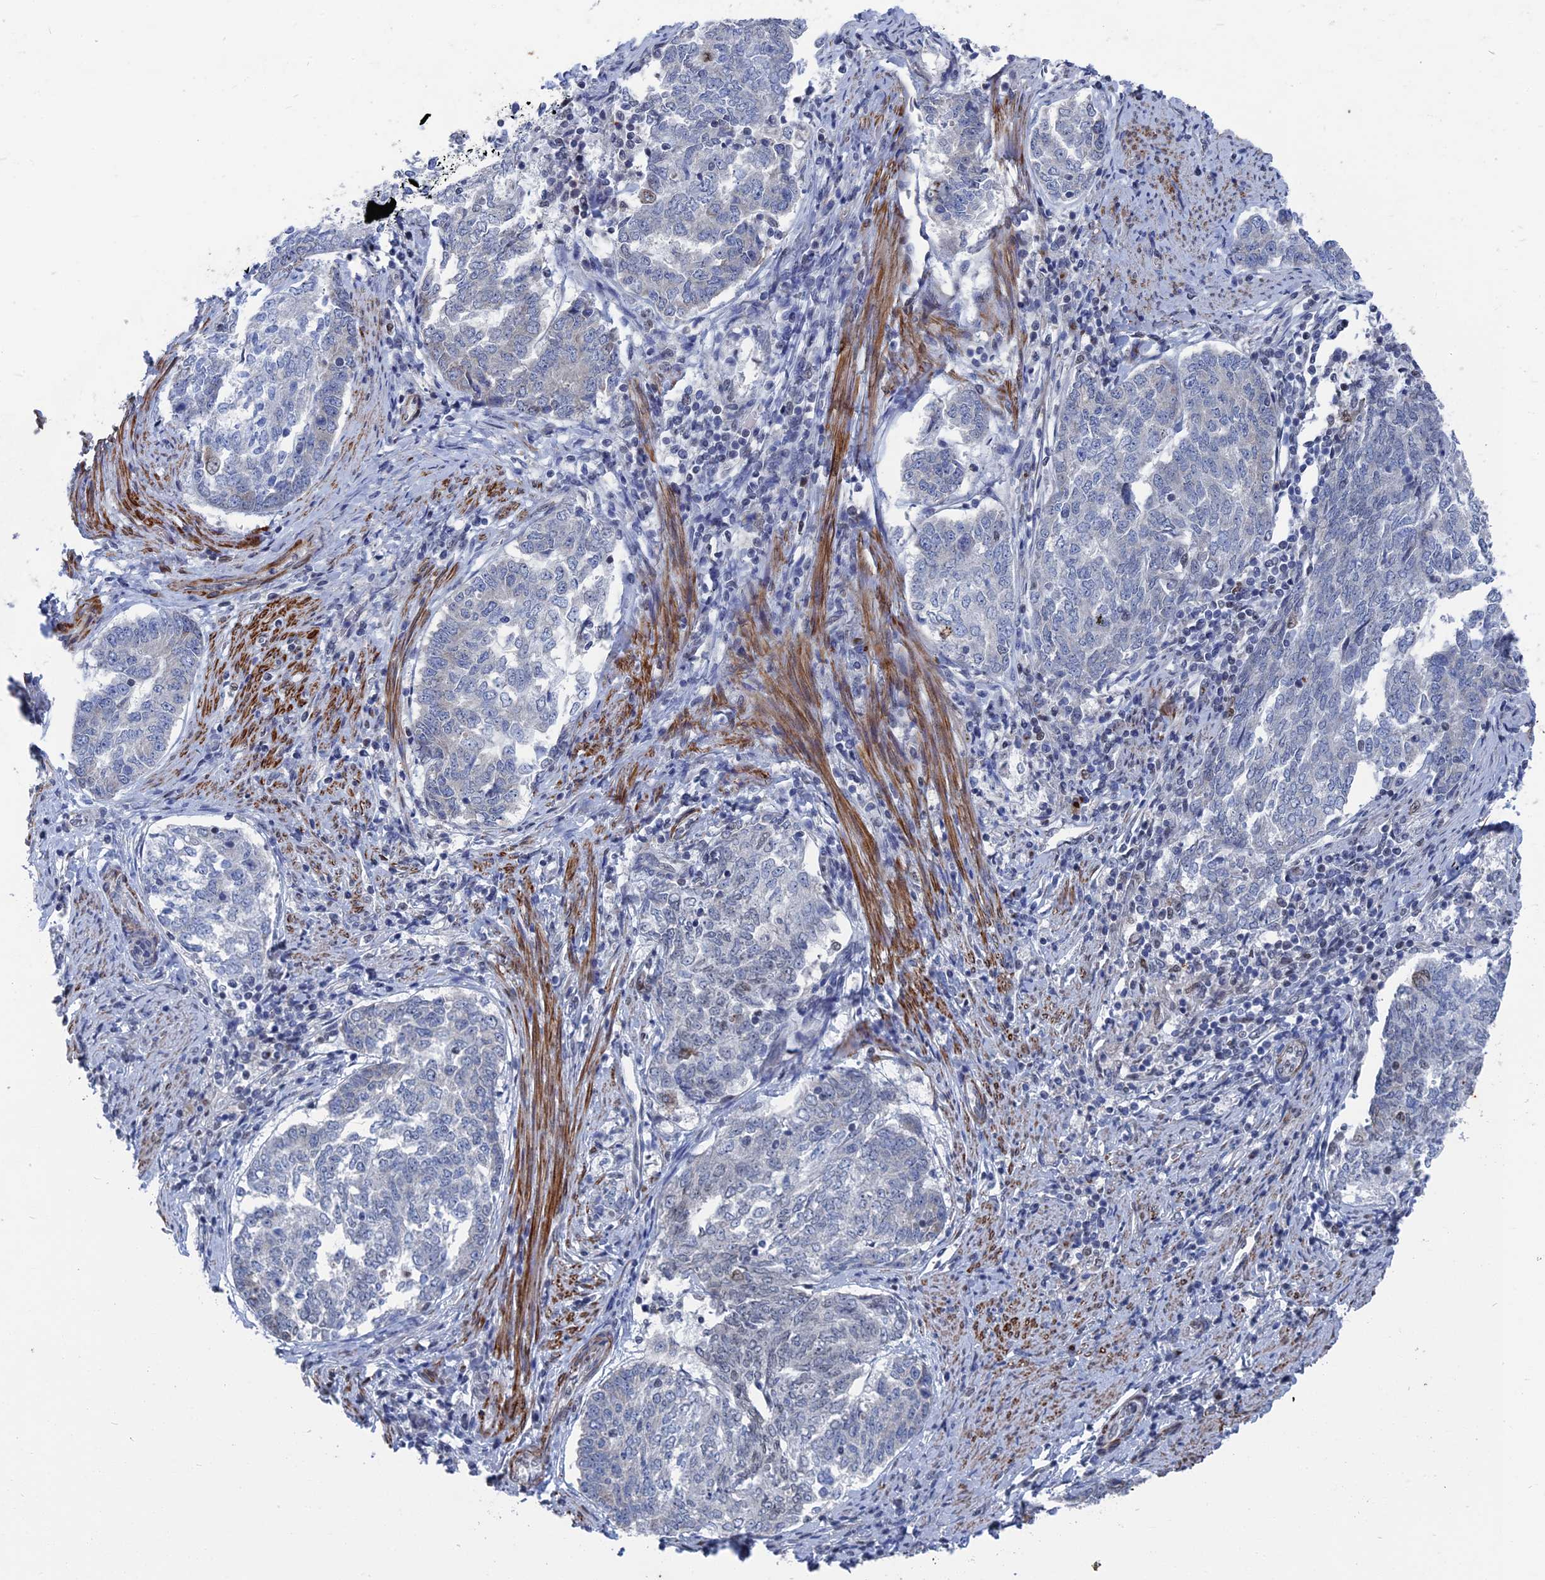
{"staining": {"intensity": "negative", "quantity": "none", "location": "none"}, "tissue": "endometrial cancer", "cell_type": "Tumor cells", "image_type": "cancer", "snomed": [{"axis": "morphology", "description": "Adenocarcinoma, NOS"}, {"axis": "topography", "description": "Endometrium"}], "caption": "Image shows no significant protein positivity in tumor cells of endometrial cancer.", "gene": "MTRF1", "patient": {"sex": "female", "age": 80}}